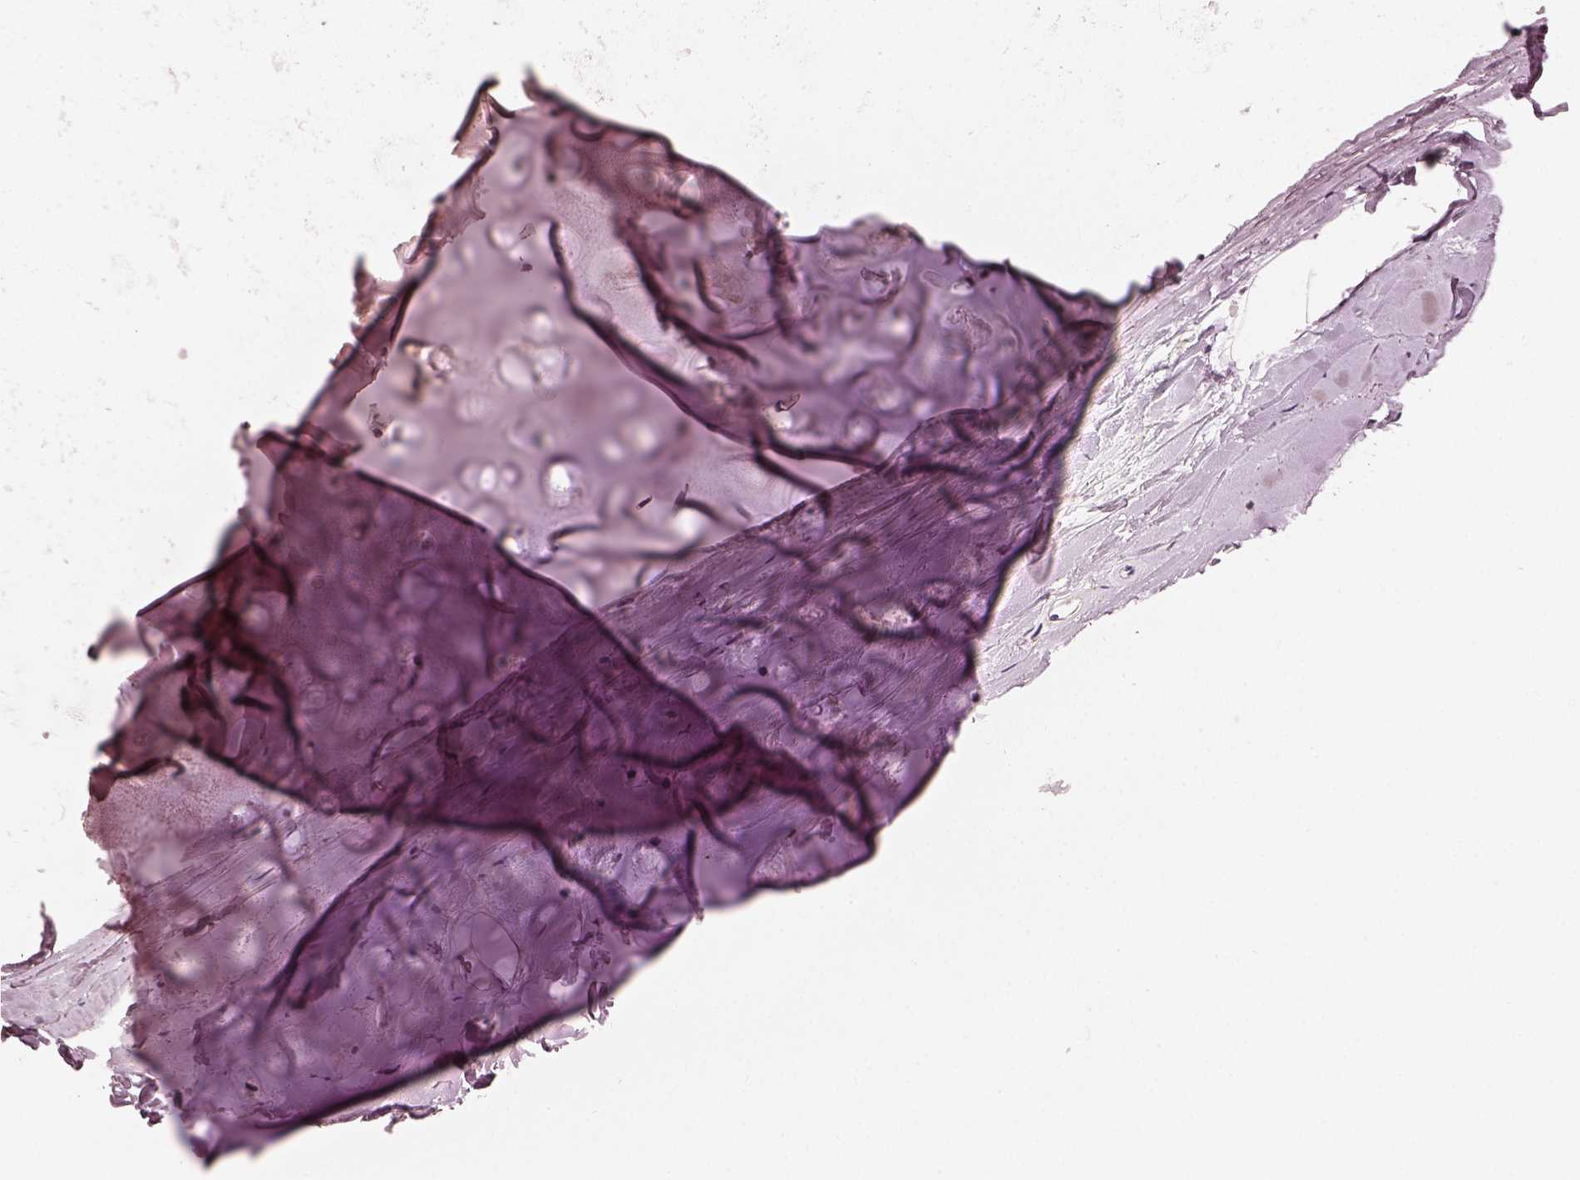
{"staining": {"intensity": "weak", "quantity": "<25%", "location": "cytoplasmic/membranous"}, "tissue": "soft tissue", "cell_type": "Chondrocytes", "image_type": "normal", "snomed": [{"axis": "morphology", "description": "Normal tissue, NOS"}, {"axis": "topography", "description": "Lymph node"}, {"axis": "topography", "description": "Bronchus"}], "caption": "Chondrocytes show no significant protein positivity in normal soft tissue. The staining was performed using DAB to visualize the protein expression in brown, while the nuclei were stained in blue with hematoxylin (Magnification: 20x).", "gene": "RS1", "patient": {"sex": "female", "age": 70}}